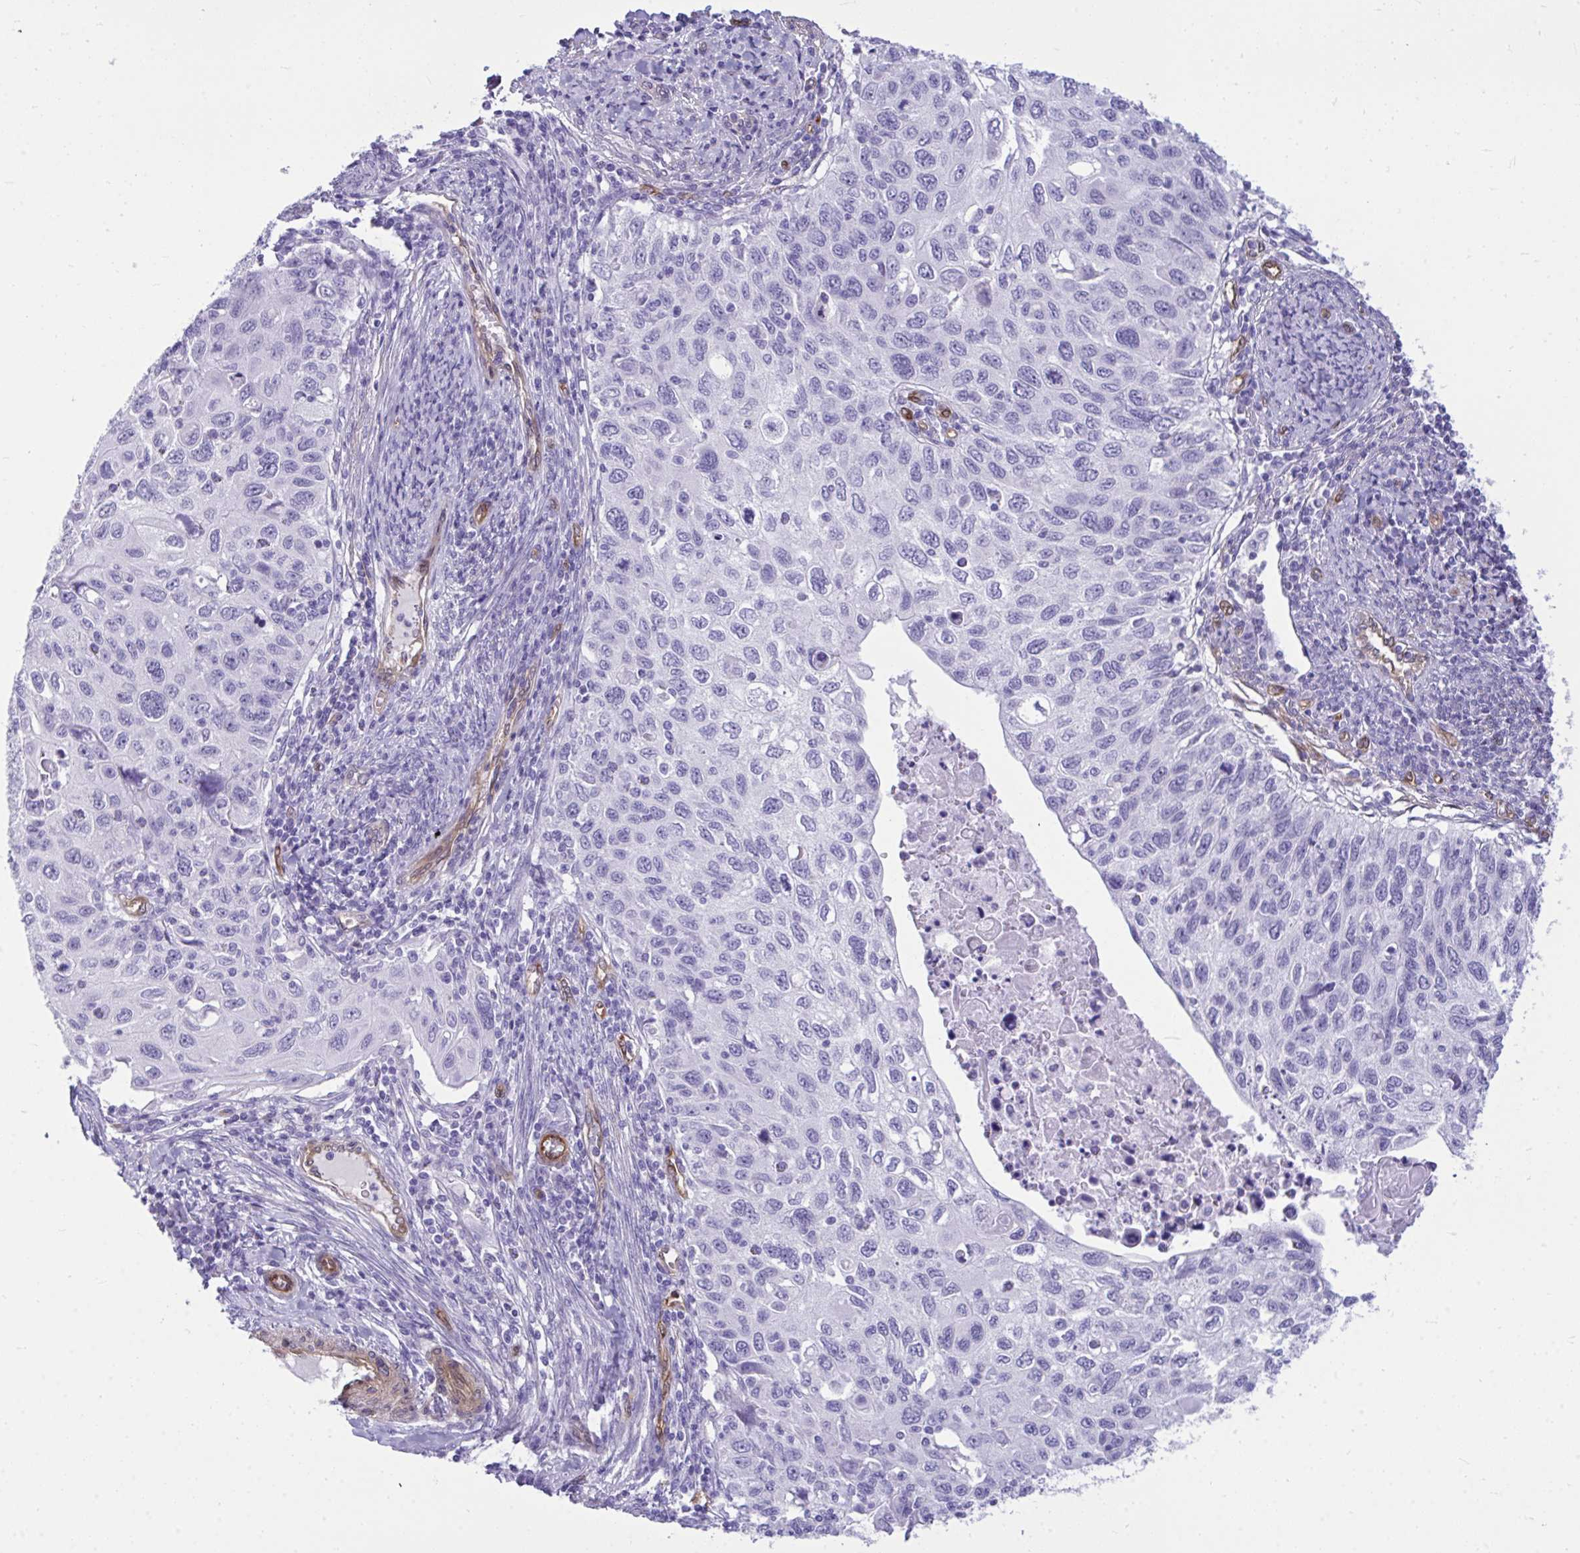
{"staining": {"intensity": "negative", "quantity": "none", "location": "none"}, "tissue": "cervical cancer", "cell_type": "Tumor cells", "image_type": "cancer", "snomed": [{"axis": "morphology", "description": "Squamous cell carcinoma, NOS"}, {"axis": "topography", "description": "Cervix"}], "caption": "A micrograph of cervical cancer (squamous cell carcinoma) stained for a protein reveals no brown staining in tumor cells.", "gene": "LIMS2", "patient": {"sex": "female", "age": 70}}